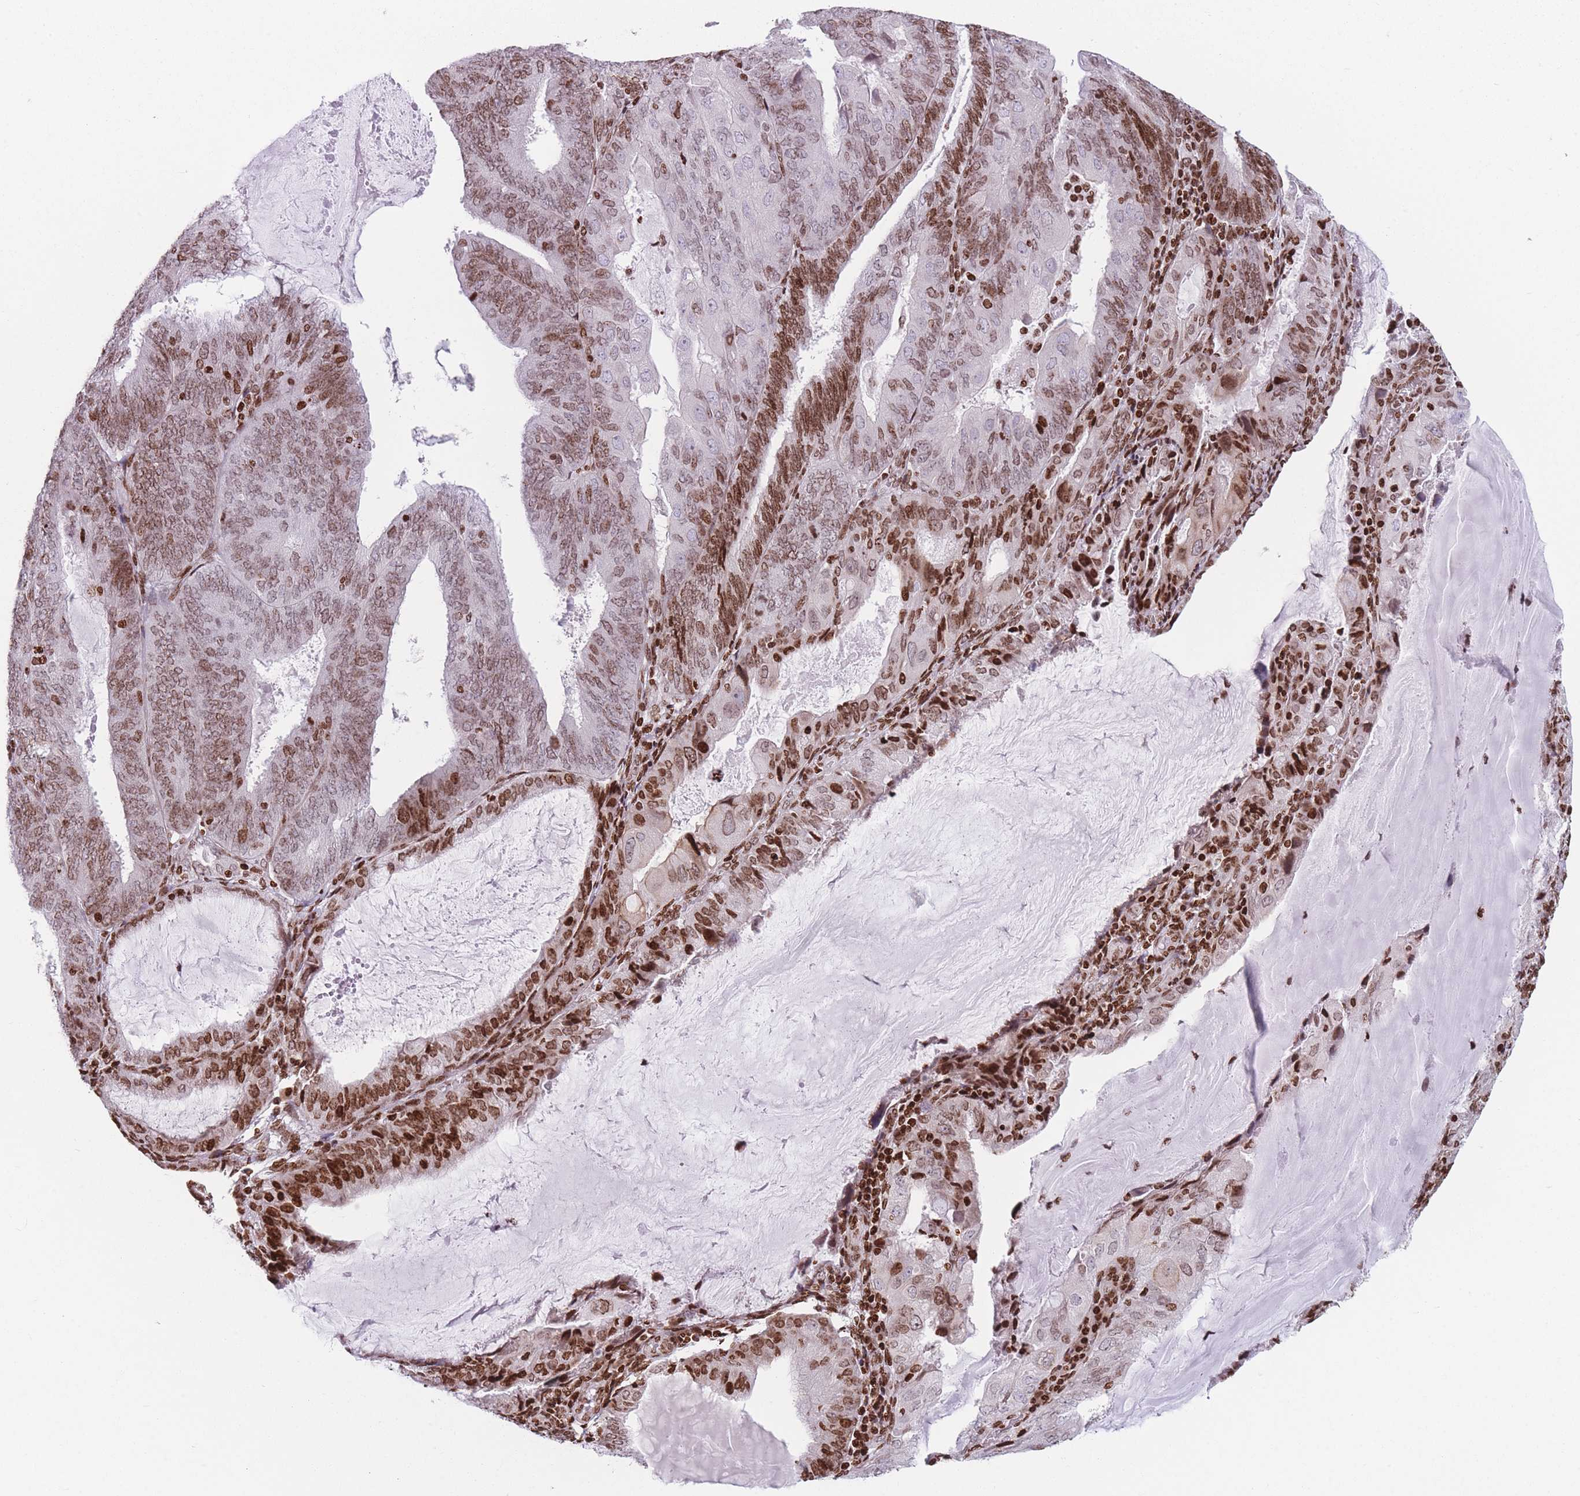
{"staining": {"intensity": "strong", "quantity": ">75%", "location": "nuclear"}, "tissue": "endometrial cancer", "cell_type": "Tumor cells", "image_type": "cancer", "snomed": [{"axis": "morphology", "description": "Adenocarcinoma, NOS"}, {"axis": "topography", "description": "Endometrium"}], "caption": "Endometrial cancer was stained to show a protein in brown. There is high levels of strong nuclear staining in about >75% of tumor cells. (DAB IHC, brown staining for protein, blue staining for nuclei).", "gene": "AK9", "patient": {"sex": "female", "age": 81}}